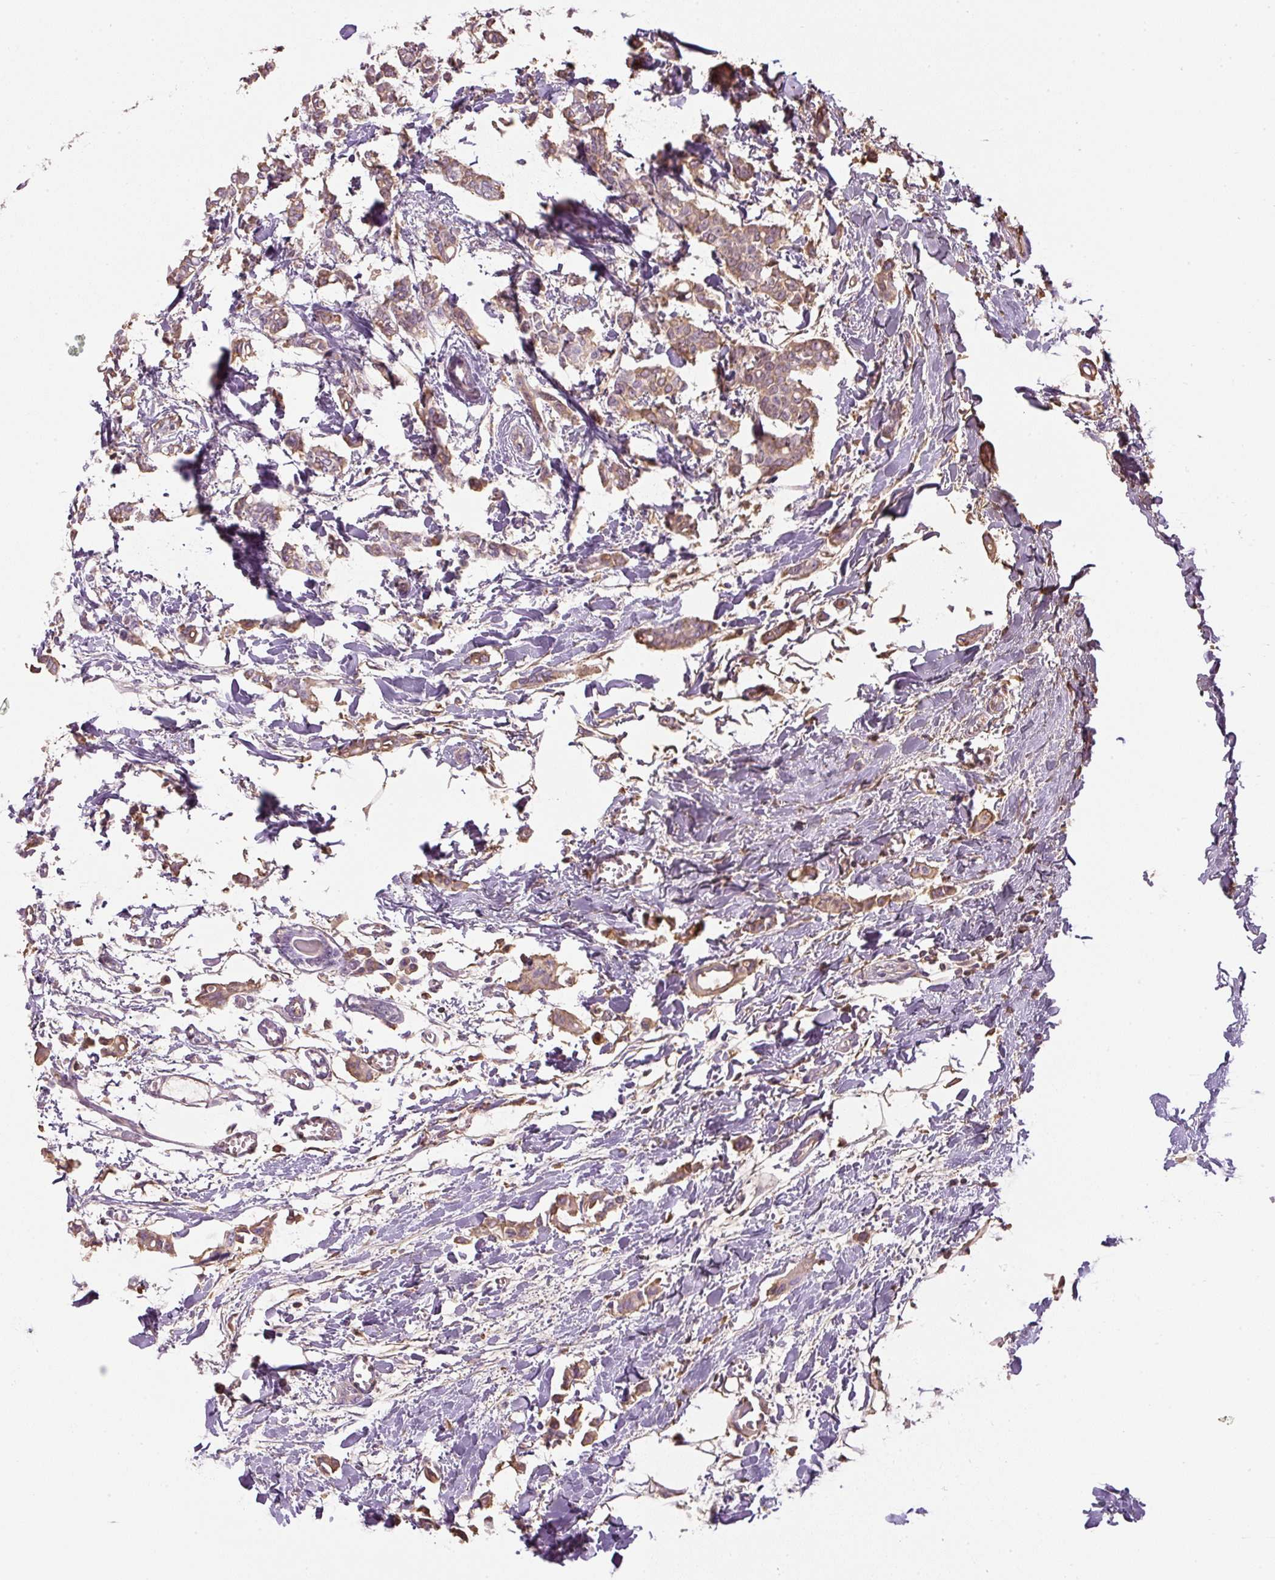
{"staining": {"intensity": "moderate", "quantity": "25%-75%", "location": "cytoplasmic/membranous"}, "tissue": "breast cancer", "cell_type": "Tumor cells", "image_type": "cancer", "snomed": [{"axis": "morphology", "description": "Duct carcinoma"}, {"axis": "topography", "description": "Breast"}], "caption": "Breast cancer tissue demonstrates moderate cytoplasmic/membranous expression in about 25%-75% of tumor cells, visualized by immunohistochemistry. (DAB (3,3'-diaminobenzidine) = brown stain, brightfield microscopy at high magnification).", "gene": "APOA1", "patient": {"sex": "female", "age": 41}}